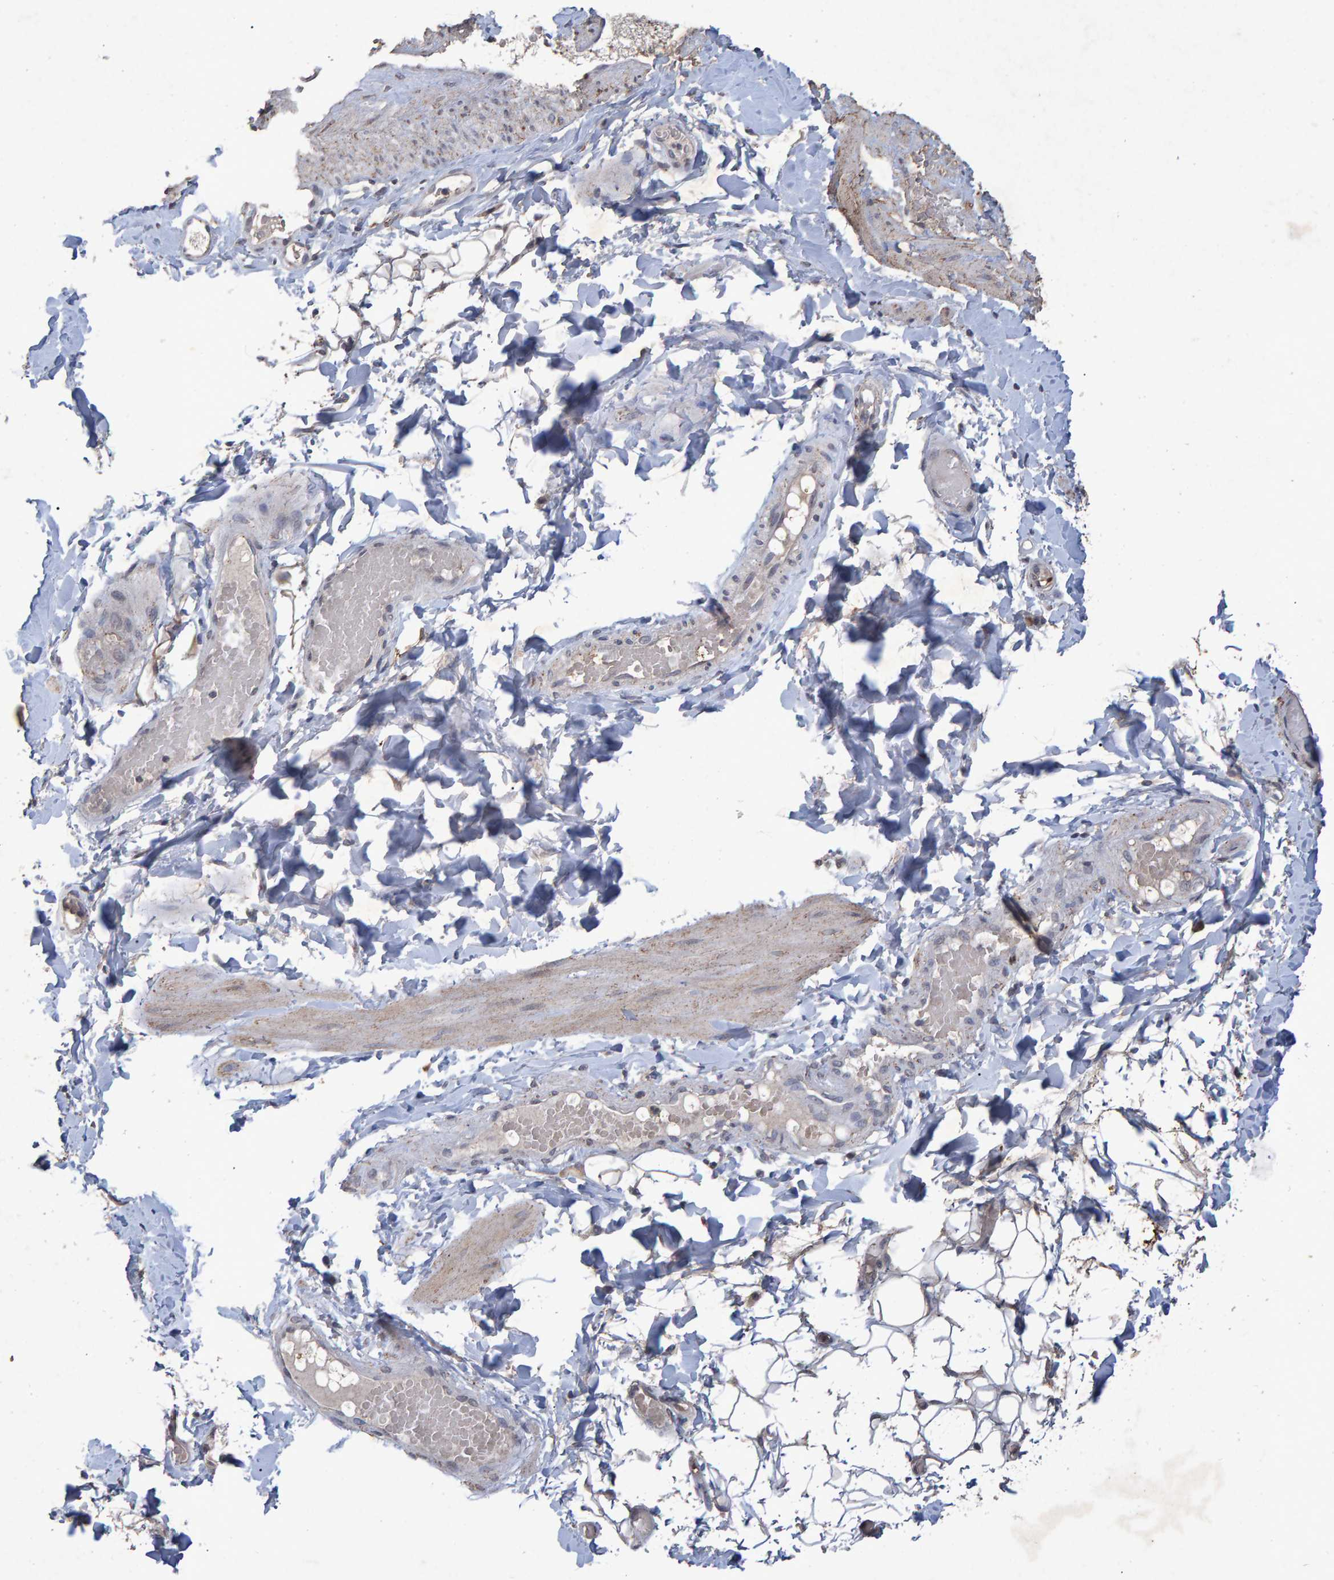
{"staining": {"intensity": "moderate", "quantity": "25%-75%", "location": "cytoplasmic/membranous"}, "tissue": "adipose tissue", "cell_type": "Adipocytes", "image_type": "normal", "snomed": [{"axis": "morphology", "description": "Normal tissue, NOS"}, {"axis": "topography", "description": "Adipose tissue"}, {"axis": "topography", "description": "Vascular tissue"}, {"axis": "topography", "description": "Peripheral nerve tissue"}], "caption": "Unremarkable adipose tissue was stained to show a protein in brown. There is medium levels of moderate cytoplasmic/membranous expression in approximately 25%-75% of adipocytes.", "gene": "GALC", "patient": {"sex": "male", "age": 25}}